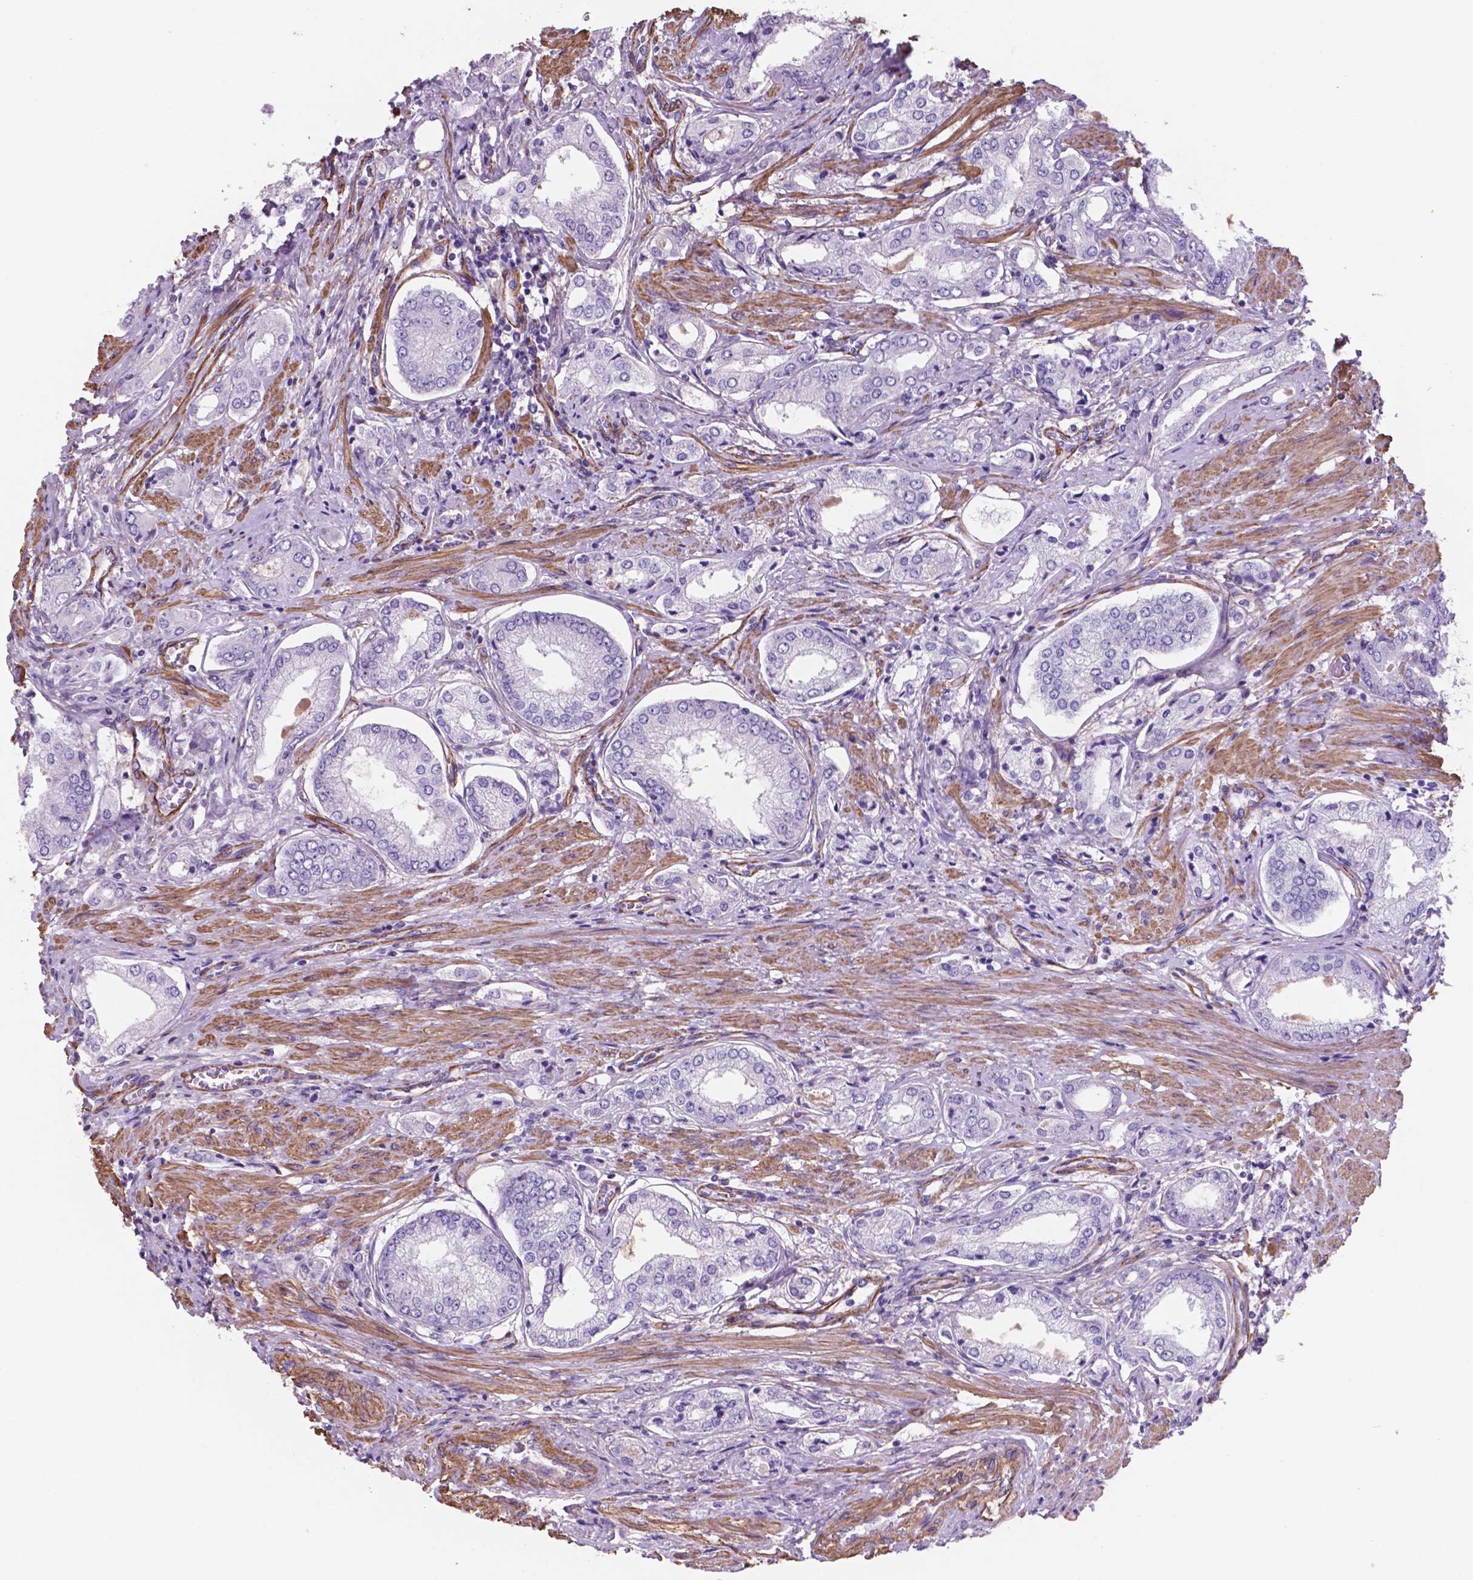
{"staining": {"intensity": "negative", "quantity": "none", "location": "none"}, "tissue": "prostate cancer", "cell_type": "Tumor cells", "image_type": "cancer", "snomed": [{"axis": "morphology", "description": "Adenocarcinoma, NOS"}, {"axis": "topography", "description": "Prostate"}], "caption": "High magnification brightfield microscopy of prostate cancer (adenocarcinoma) stained with DAB (3,3'-diaminobenzidine) (brown) and counterstained with hematoxylin (blue): tumor cells show no significant positivity.", "gene": "TOR2A", "patient": {"sex": "male", "age": 63}}